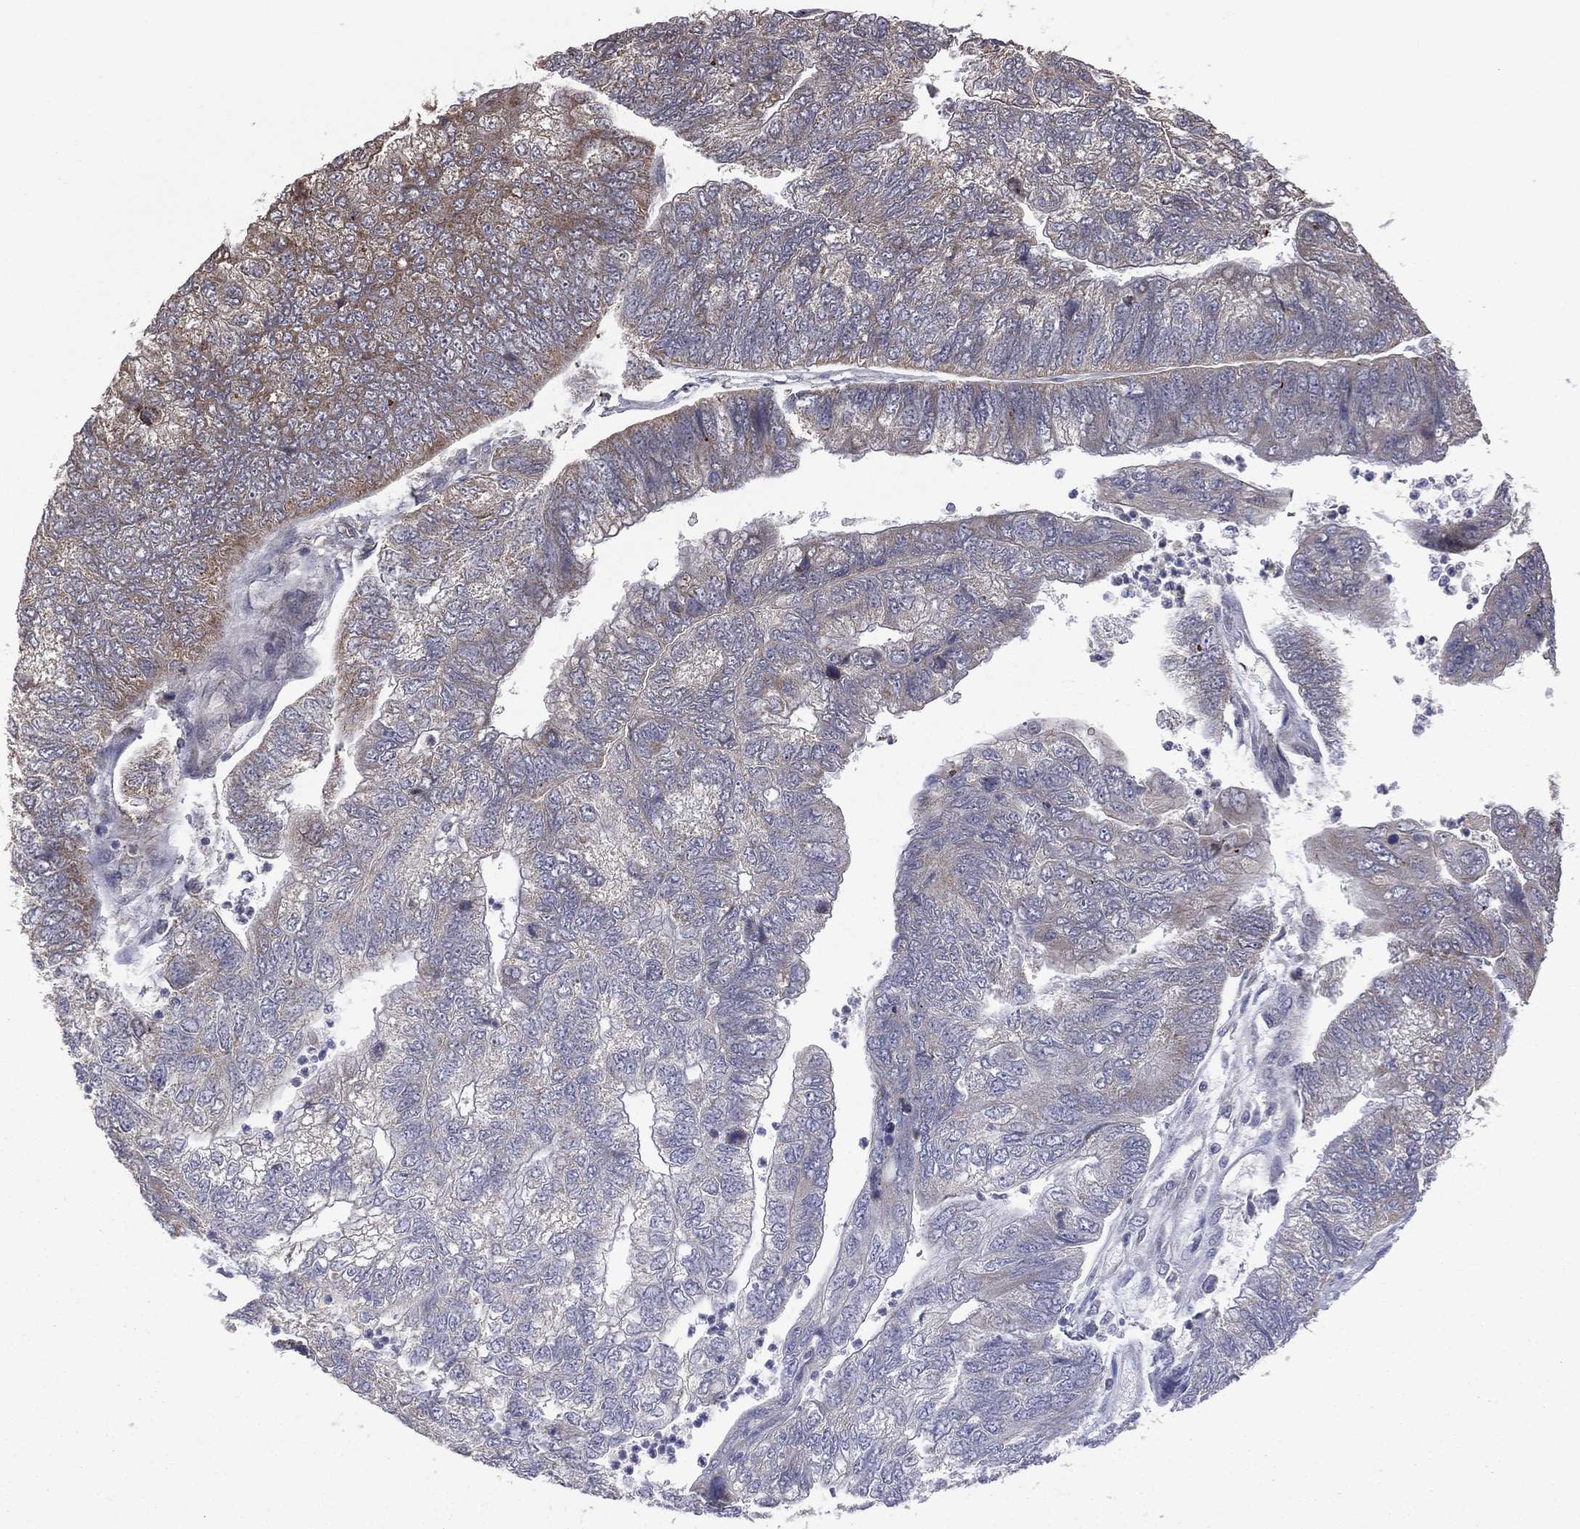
{"staining": {"intensity": "moderate", "quantity": "<25%", "location": "cytoplasmic/membranous"}, "tissue": "colorectal cancer", "cell_type": "Tumor cells", "image_type": "cancer", "snomed": [{"axis": "morphology", "description": "Adenocarcinoma, NOS"}, {"axis": "topography", "description": "Colon"}], "caption": "Immunohistochemistry (IHC) staining of colorectal adenocarcinoma, which reveals low levels of moderate cytoplasmic/membranous positivity in about <25% of tumor cells indicating moderate cytoplasmic/membranous protein positivity. The staining was performed using DAB (brown) for protein detection and nuclei were counterstained in hematoxylin (blue).", "gene": "GIMAP6", "patient": {"sex": "female", "age": 67}}